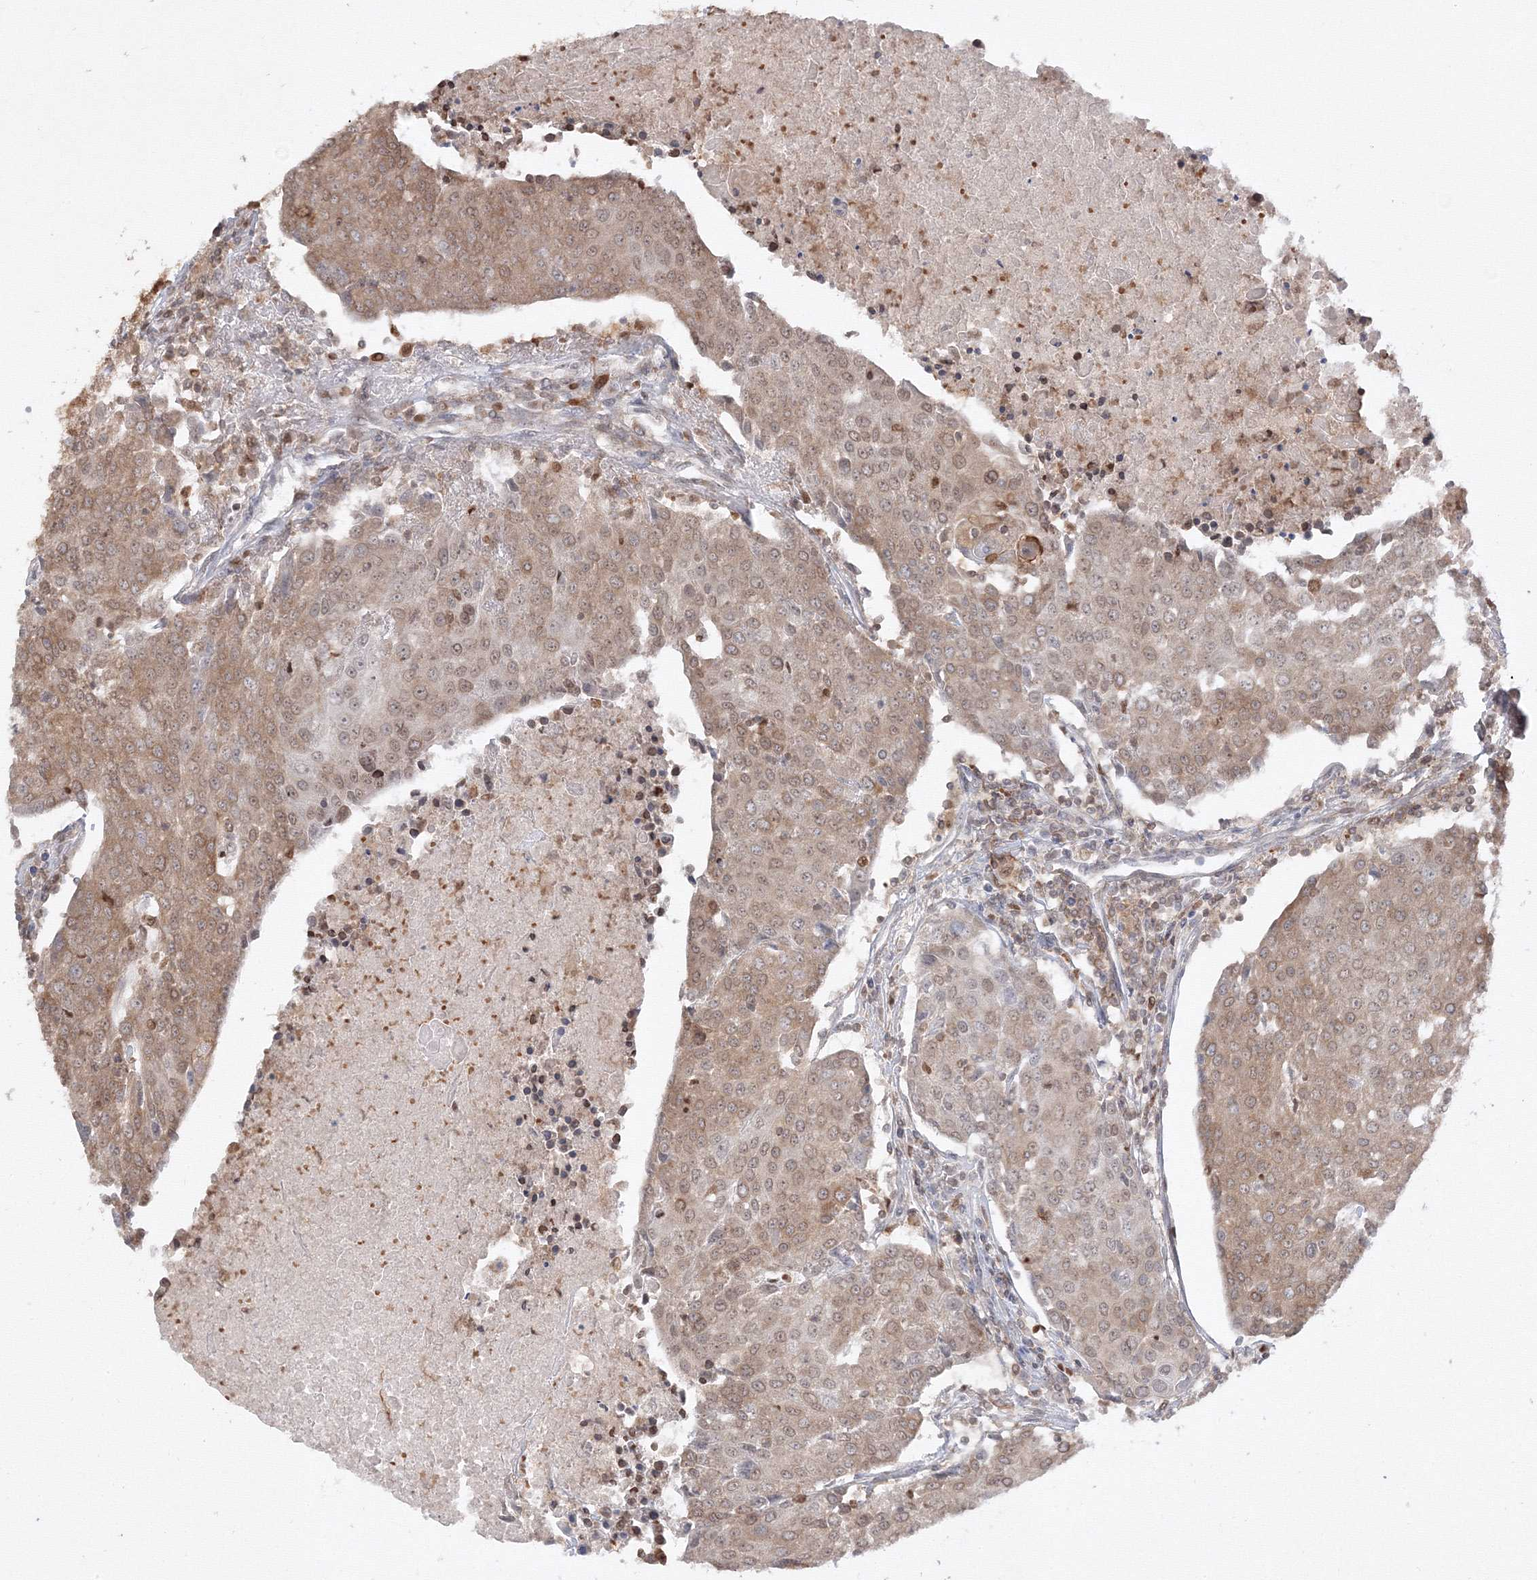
{"staining": {"intensity": "weak", "quantity": ">75%", "location": "cytoplasmic/membranous"}, "tissue": "urothelial cancer", "cell_type": "Tumor cells", "image_type": "cancer", "snomed": [{"axis": "morphology", "description": "Urothelial carcinoma, High grade"}, {"axis": "topography", "description": "Urinary bladder"}], "caption": "High-grade urothelial carcinoma stained with a protein marker displays weak staining in tumor cells.", "gene": "TMEM50B", "patient": {"sex": "female", "age": 85}}